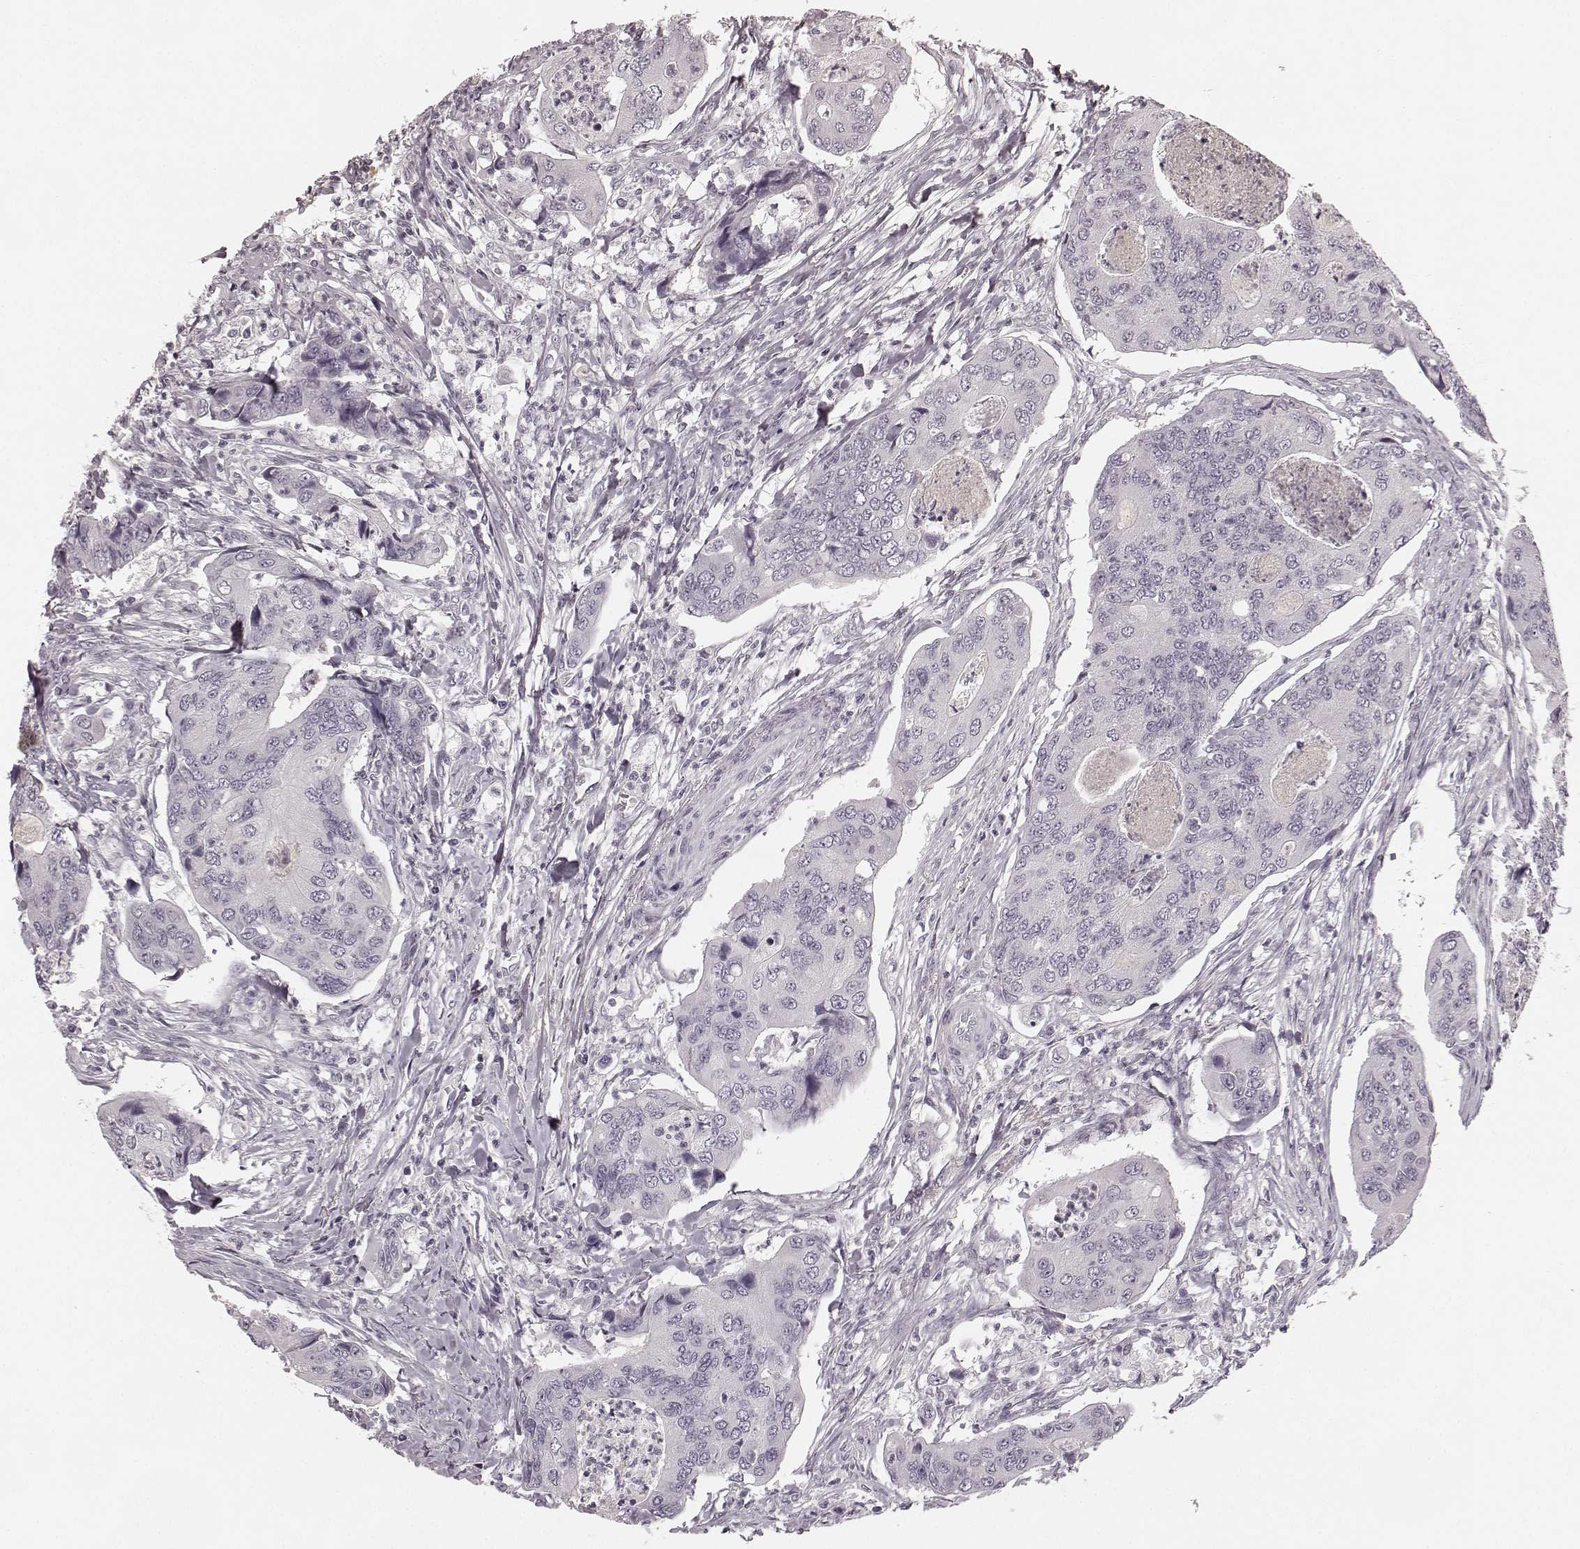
{"staining": {"intensity": "negative", "quantity": "none", "location": "none"}, "tissue": "colorectal cancer", "cell_type": "Tumor cells", "image_type": "cancer", "snomed": [{"axis": "morphology", "description": "Adenocarcinoma, NOS"}, {"axis": "topography", "description": "Colon"}], "caption": "This is a histopathology image of immunohistochemistry (IHC) staining of adenocarcinoma (colorectal), which shows no staining in tumor cells.", "gene": "RIT2", "patient": {"sex": "female", "age": 67}}